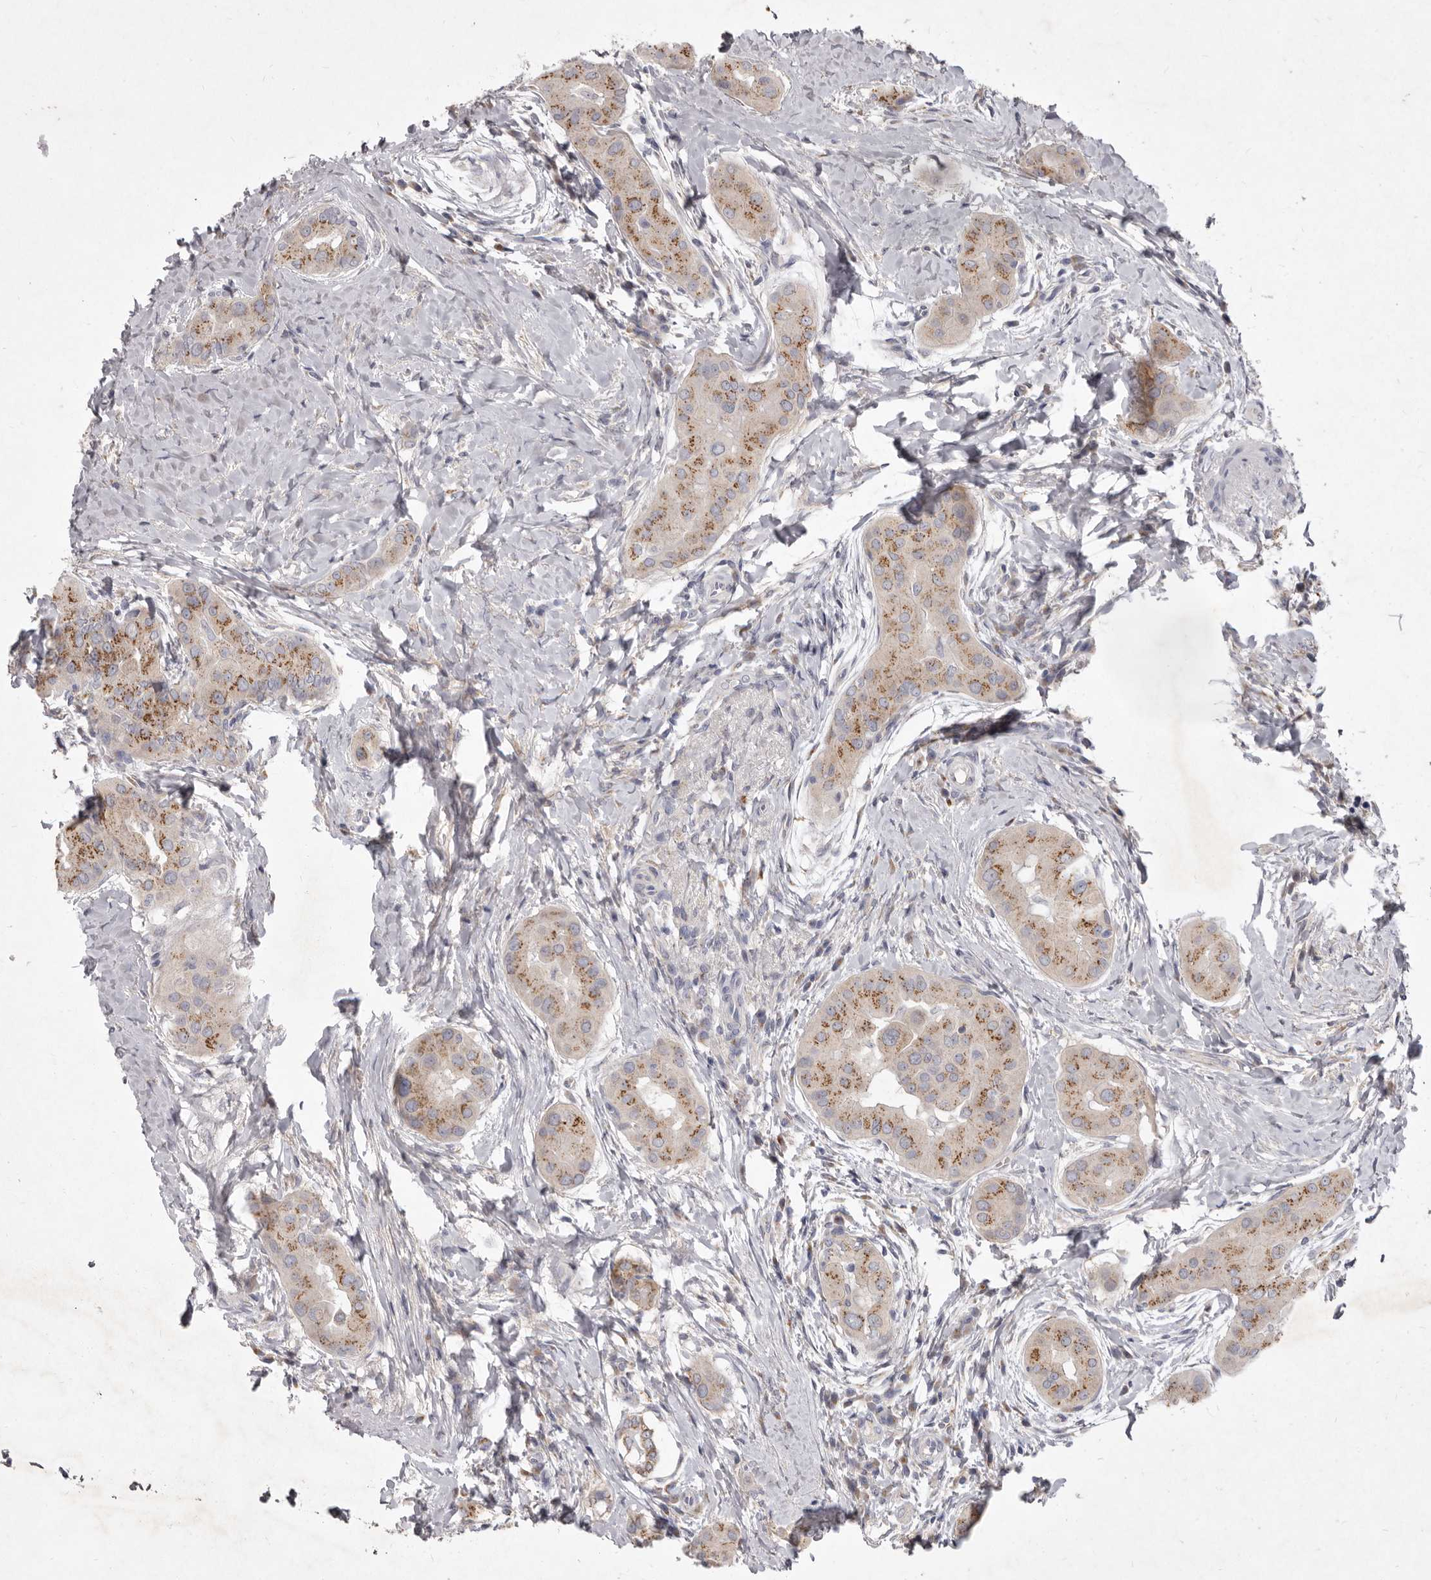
{"staining": {"intensity": "moderate", "quantity": ">75%", "location": "cytoplasmic/membranous"}, "tissue": "thyroid cancer", "cell_type": "Tumor cells", "image_type": "cancer", "snomed": [{"axis": "morphology", "description": "Papillary adenocarcinoma, NOS"}, {"axis": "topography", "description": "Thyroid gland"}], "caption": "A micrograph of human papillary adenocarcinoma (thyroid) stained for a protein shows moderate cytoplasmic/membranous brown staining in tumor cells.", "gene": "P2RX6", "patient": {"sex": "male", "age": 33}}